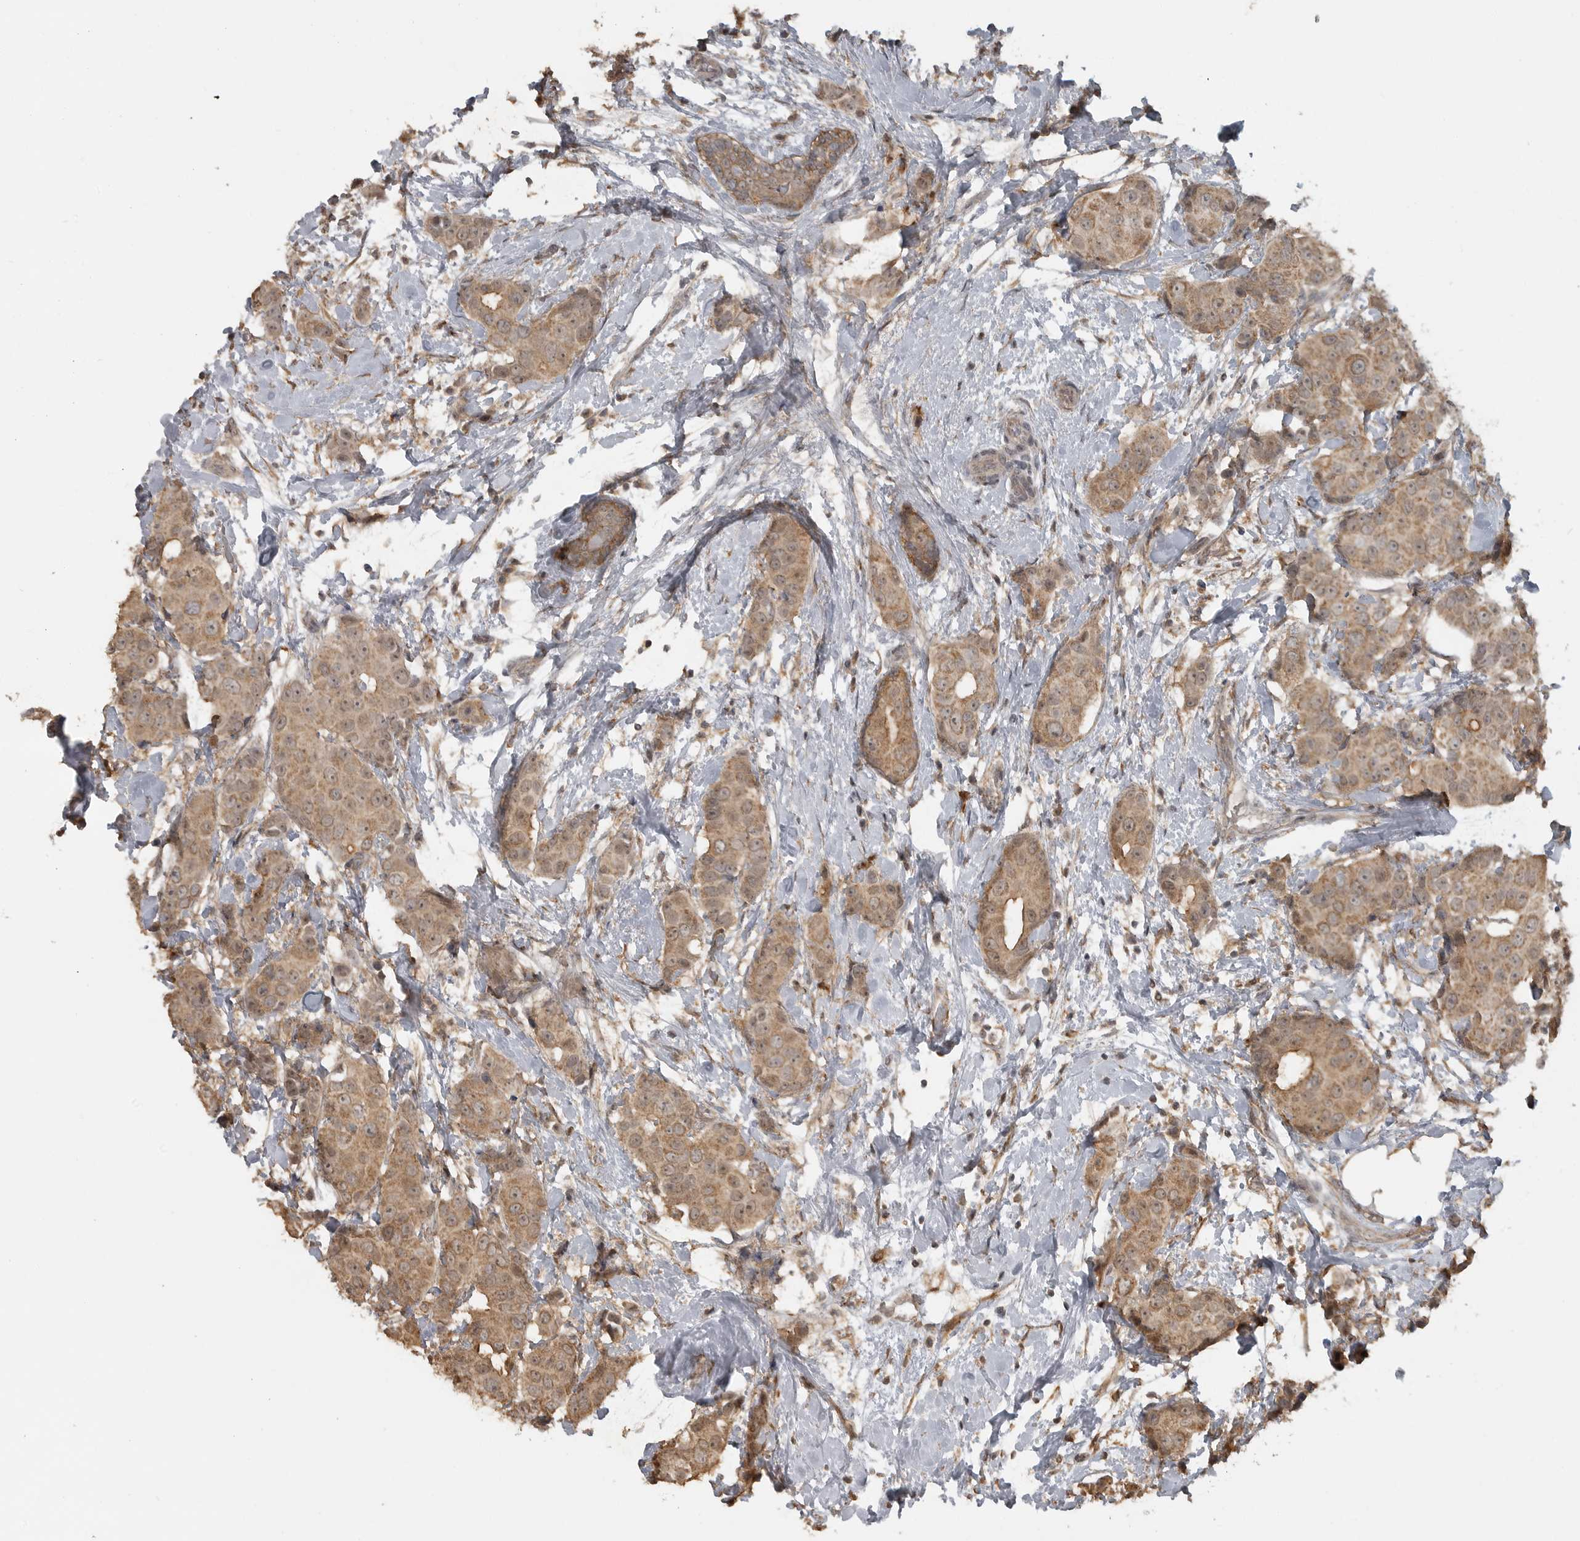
{"staining": {"intensity": "moderate", "quantity": ">75%", "location": "cytoplasmic/membranous"}, "tissue": "breast cancer", "cell_type": "Tumor cells", "image_type": "cancer", "snomed": [{"axis": "morphology", "description": "Normal tissue, NOS"}, {"axis": "morphology", "description": "Duct carcinoma"}, {"axis": "topography", "description": "Breast"}], "caption": "Immunohistochemical staining of breast cancer (infiltrating ductal carcinoma) shows medium levels of moderate cytoplasmic/membranous expression in about >75% of tumor cells. (DAB IHC, brown staining for protein, blue staining for nuclei).", "gene": "LLGL1", "patient": {"sex": "female", "age": 39}}